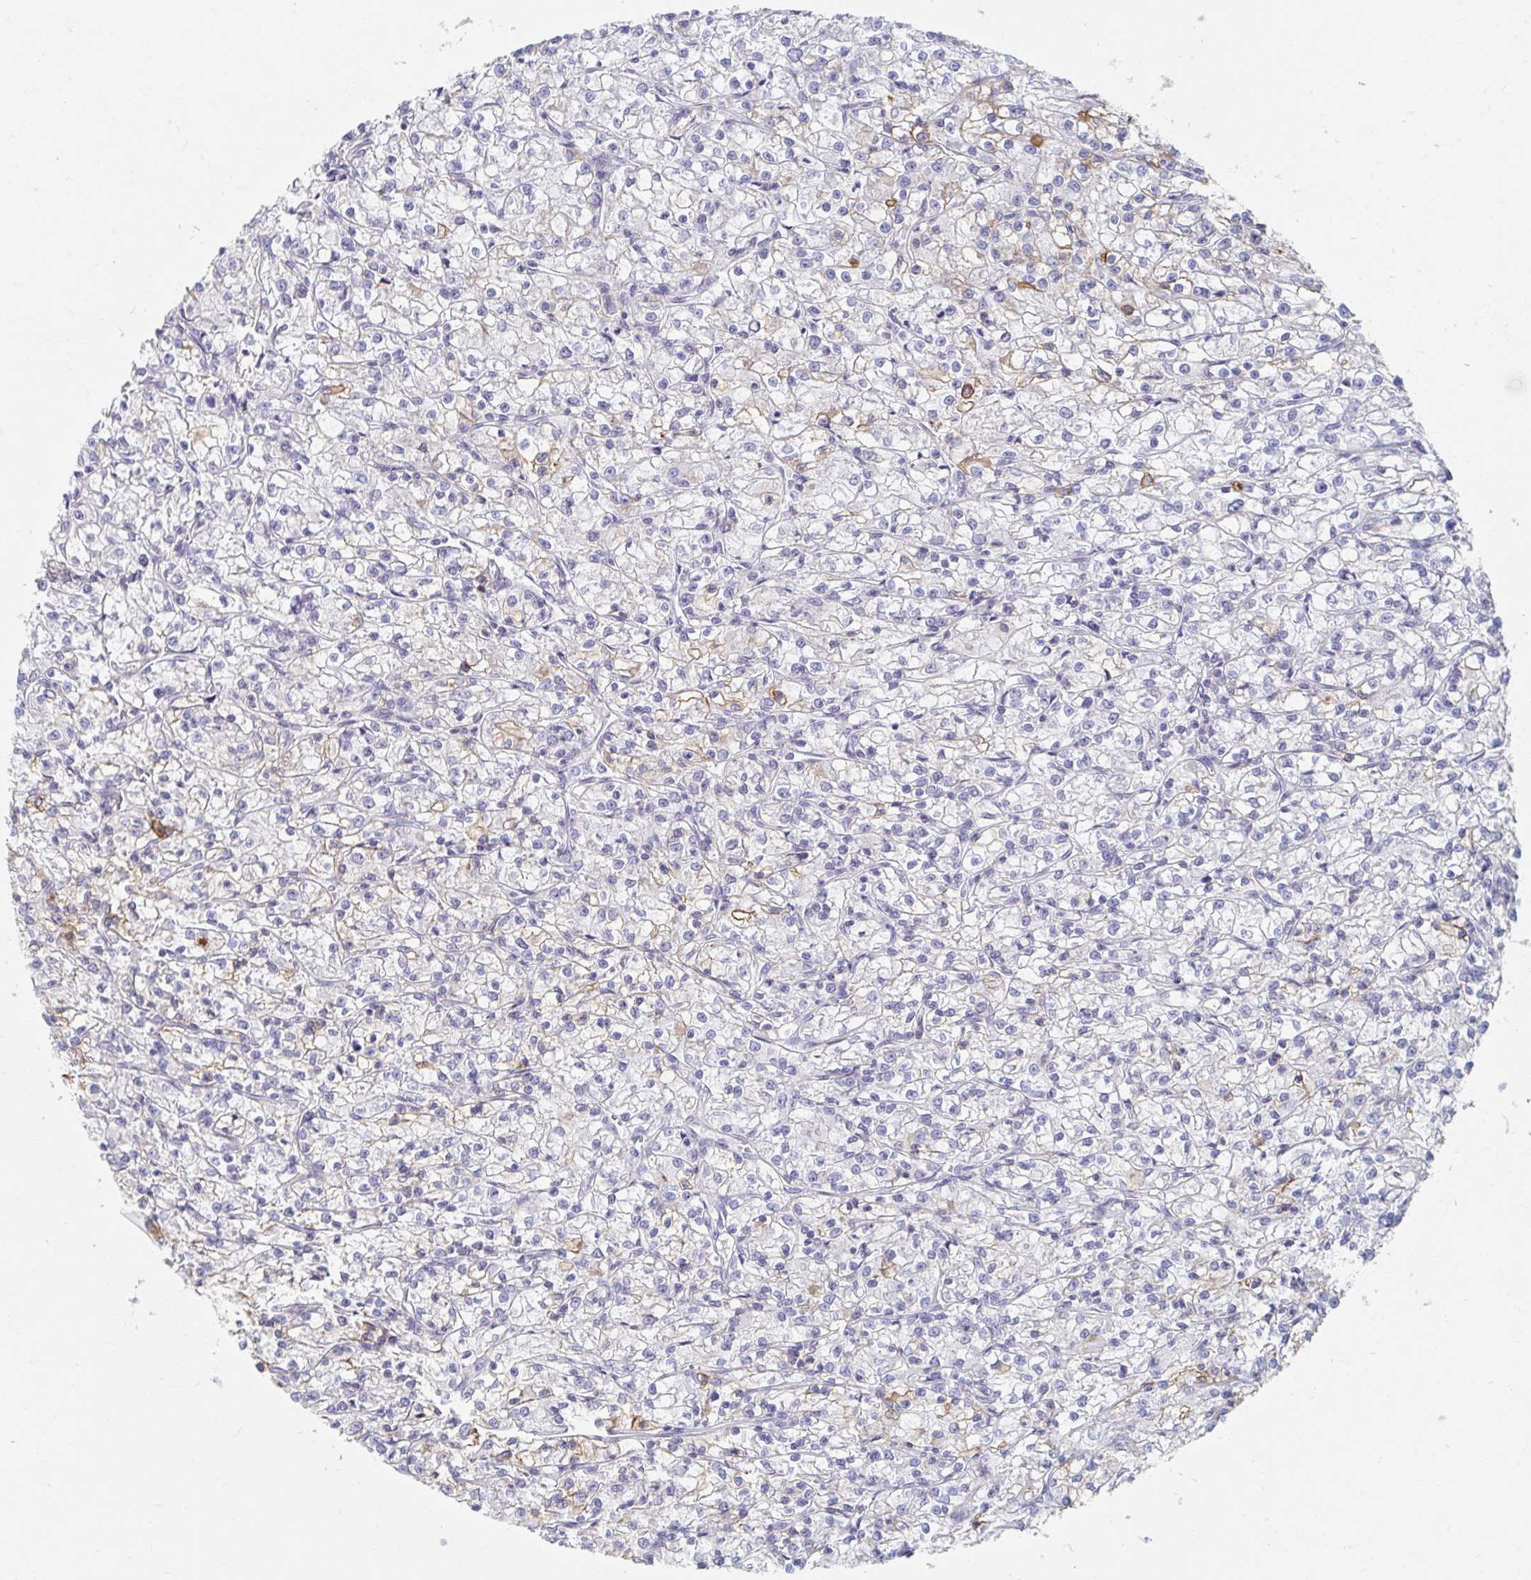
{"staining": {"intensity": "weak", "quantity": "<25%", "location": "cytoplasmic/membranous"}, "tissue": "renal cancer", "cell_type": "Tumor cells", "image_type": "cancer", "snomed": [{"axis": "morphology", "description": "Adenocarcinoma, NOS"}, {"axis": "topography", "description": "Kidney"}], "caption": "DAB immunohistochemical staining of renal cancer (adenocarcinoma) demonstrates no significant positivity in tumor cells. (DAB immunohistochemistry (IHC) with hematoxylin counter stain).", "gene": "MYLK2", "patient": {"sex": "female", "age": 59}}